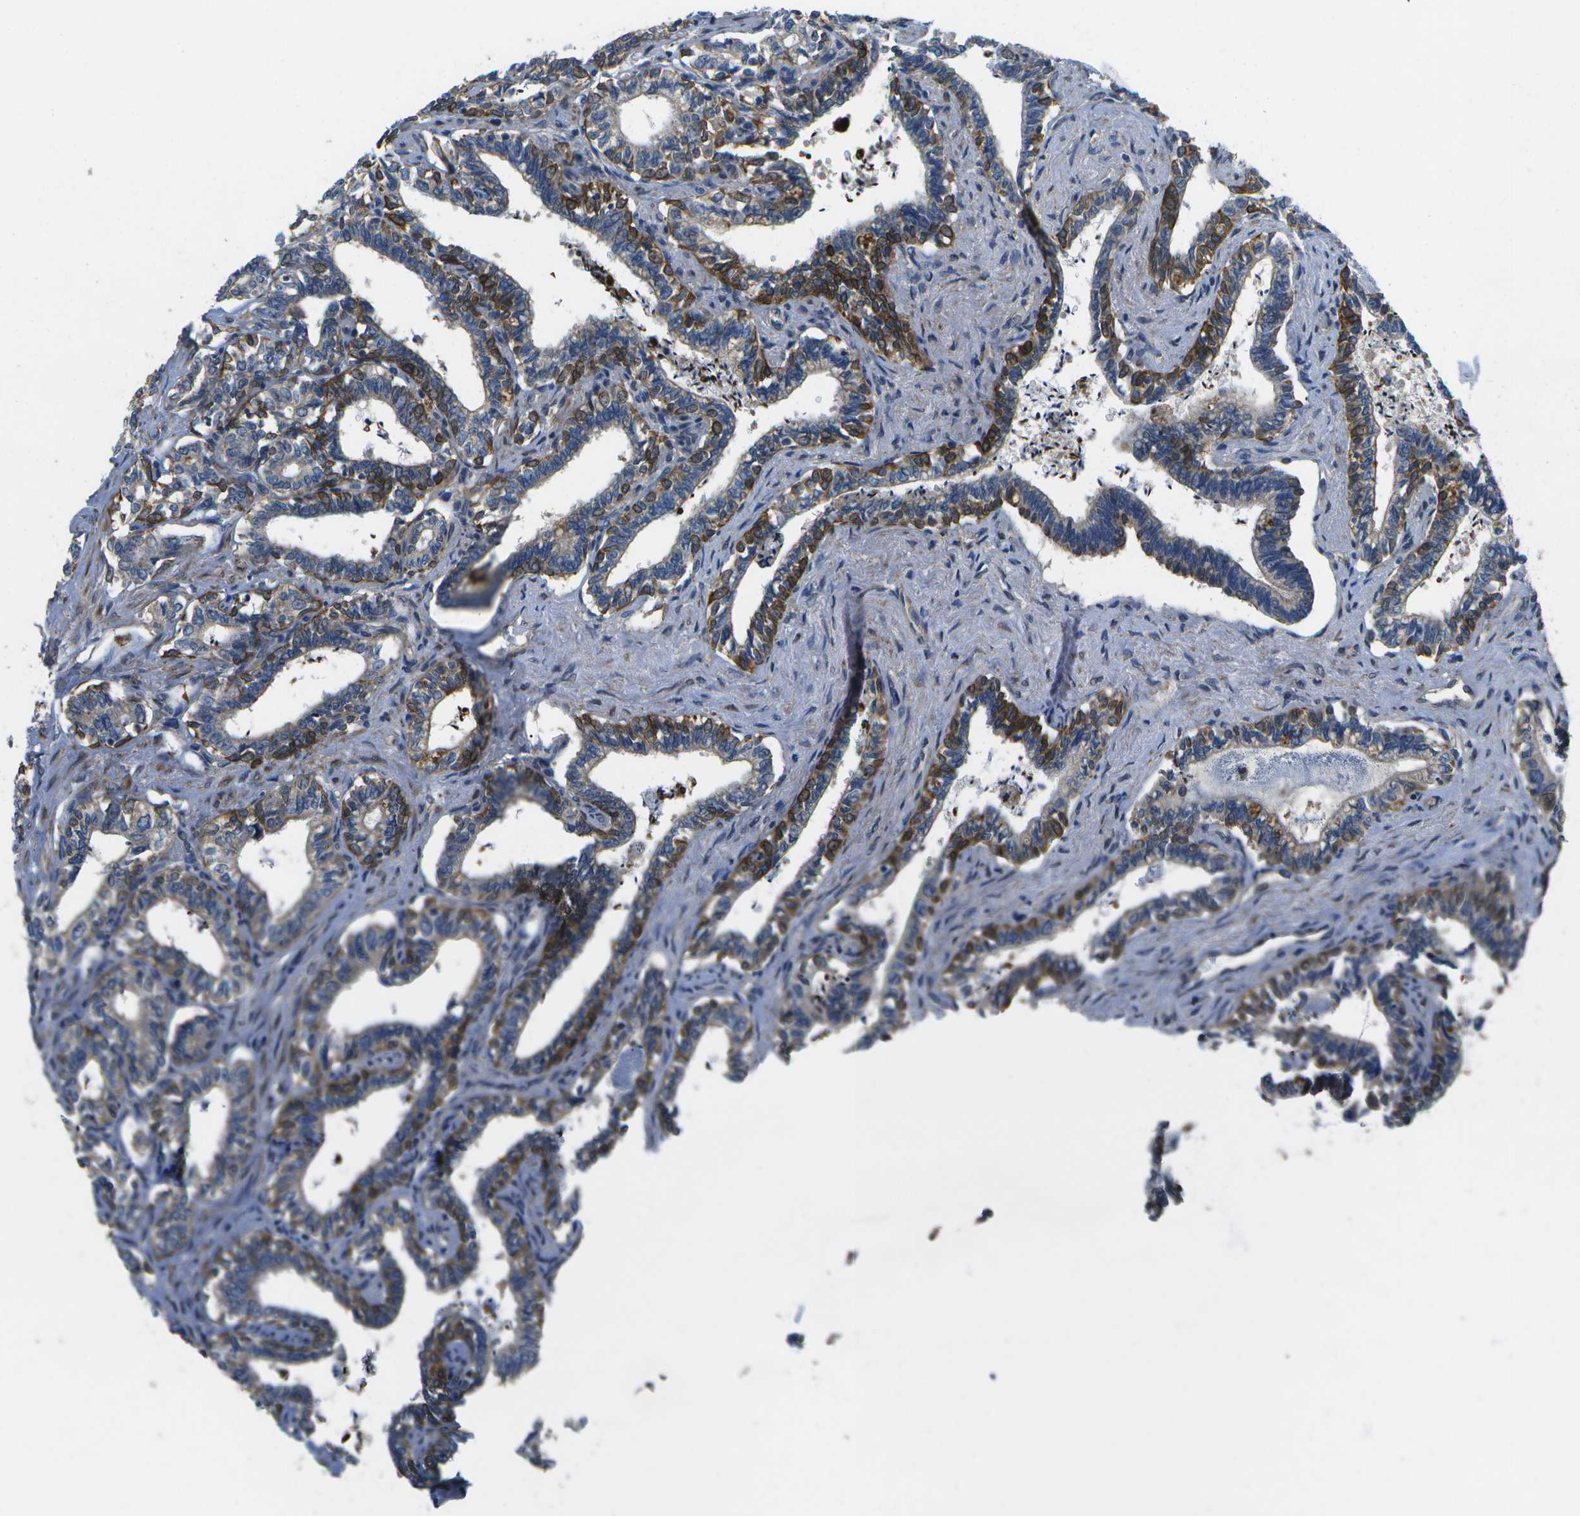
{"staining": {"intensity": "moderate", "quantity": "25%-75%", "location": "cytoplasmic/membranous"}, "tissue": "seminal vesicle", "cell_type": "Glandular cells", "image_type": "normal", "snomed": [{"axis": "morphology", "description": "Normal tissue, NOS"}, {"axis": "morphology", "description": "Adenocarcinoma, High grade"}, {"axis": "topography", "description": "Prostate"}, {"axis": "topography", "description": "Seminal veicle"}], "caption": "Glandular cells display medium levels of moderate cytoplasmic/membranous expression in approximately 25%-75% of cells in benign human seminal vesicle.", "gene": "P3H1", "patient": {"sex": "male", "age": 55}}